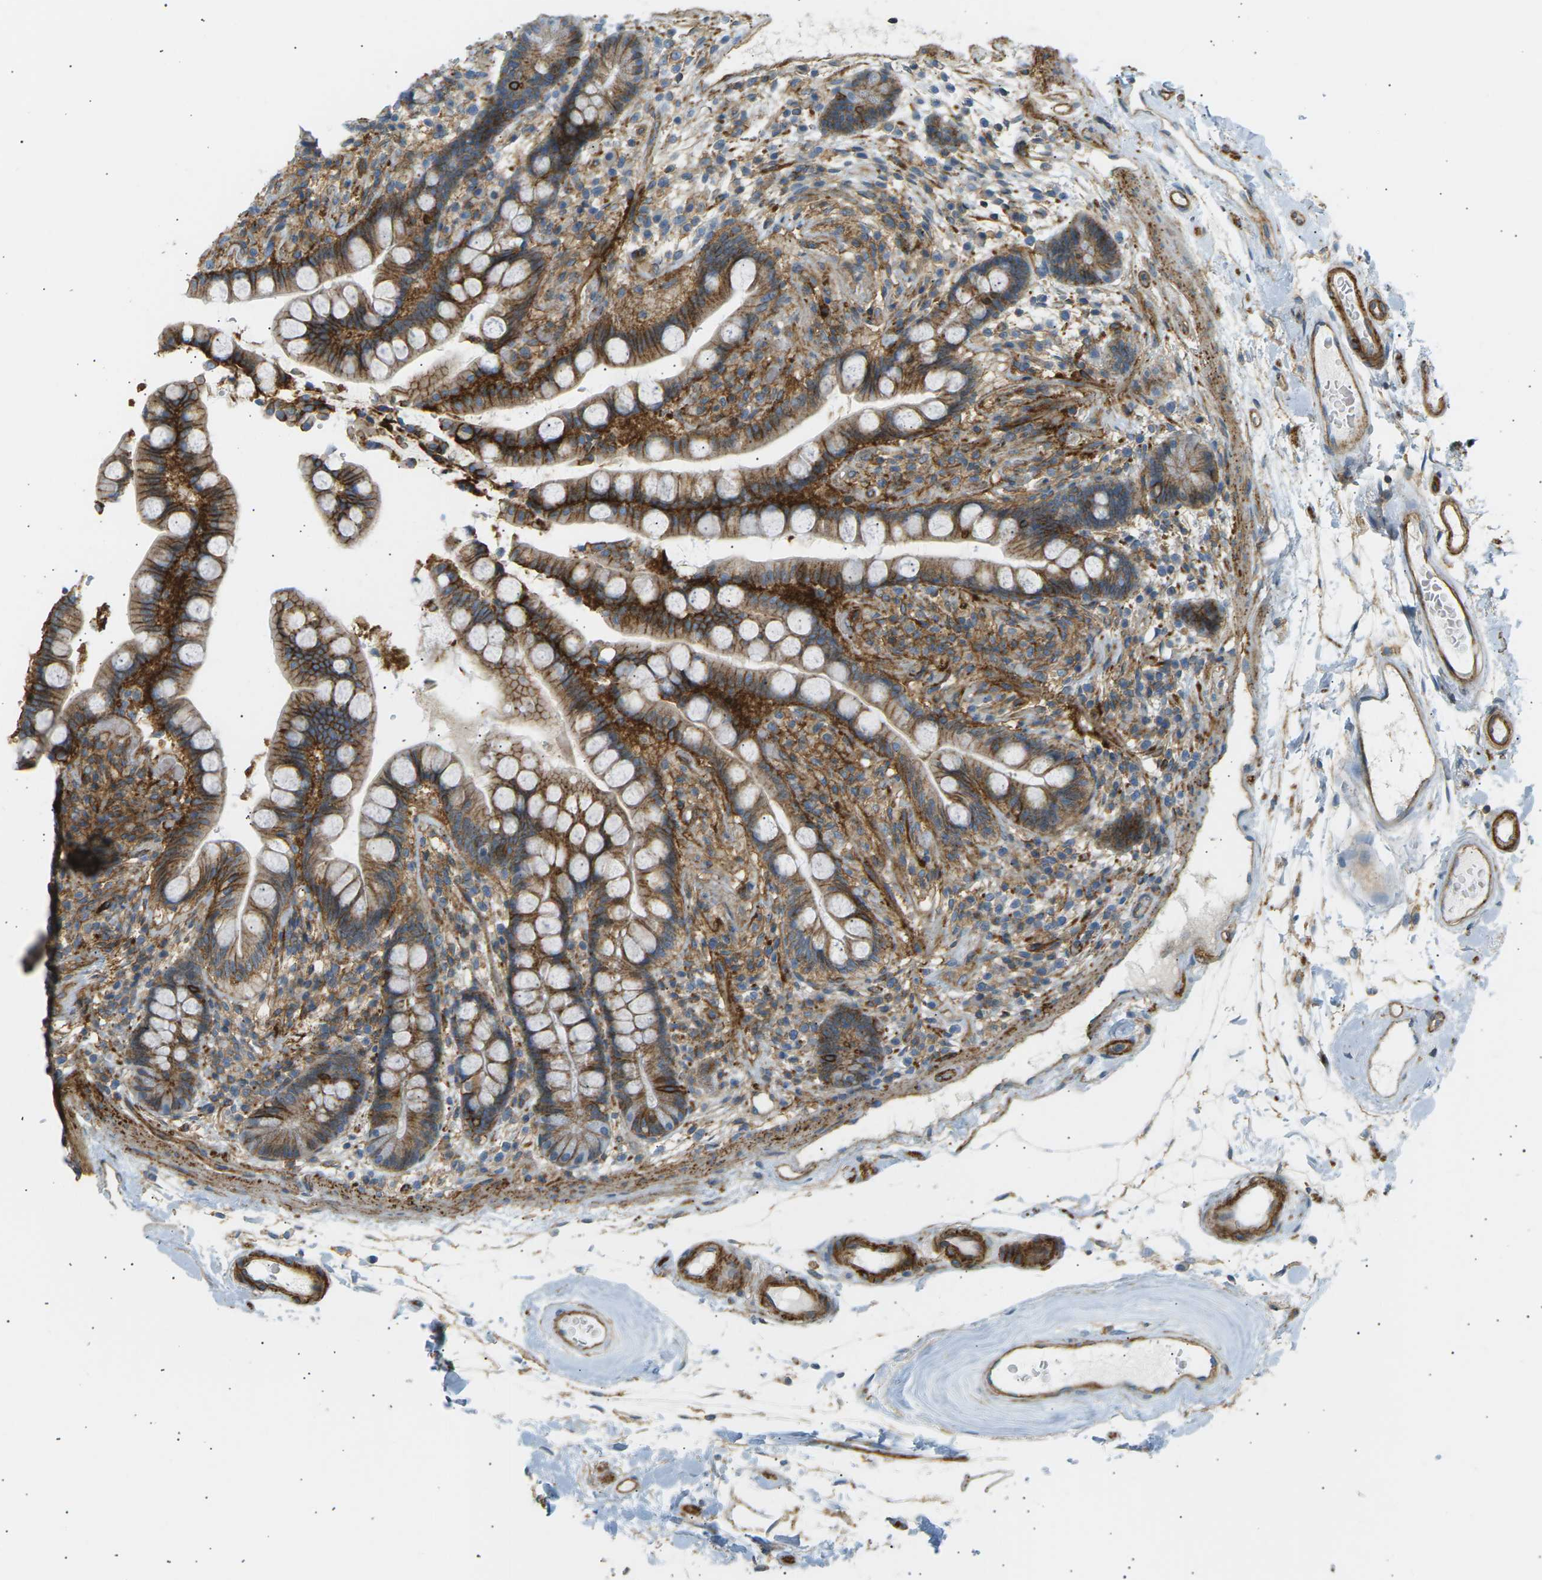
{"staining": {"intensity": "strong", "quantity": "25%-75%", "location": "cytoplasmic/membranous"}, "tissue": "colon", "cell_type": "Endothelial cells", "image_type": "normal", "snomed": [{"axis": "morphology", "description": "Normal tissue, NOS"}, {"axis": "topography", "description": "Colon"}], "caption": "Colon stained with DAB IHC displays high levels of strong cytoplasmic/membranous positivity in about 25%-75% of endothelial cells. (brown staining indicates protein expression, while blue staining denotes nuclei).", "gene": "ATP2B4", "patient": {"sex": "male", "age": 73}}